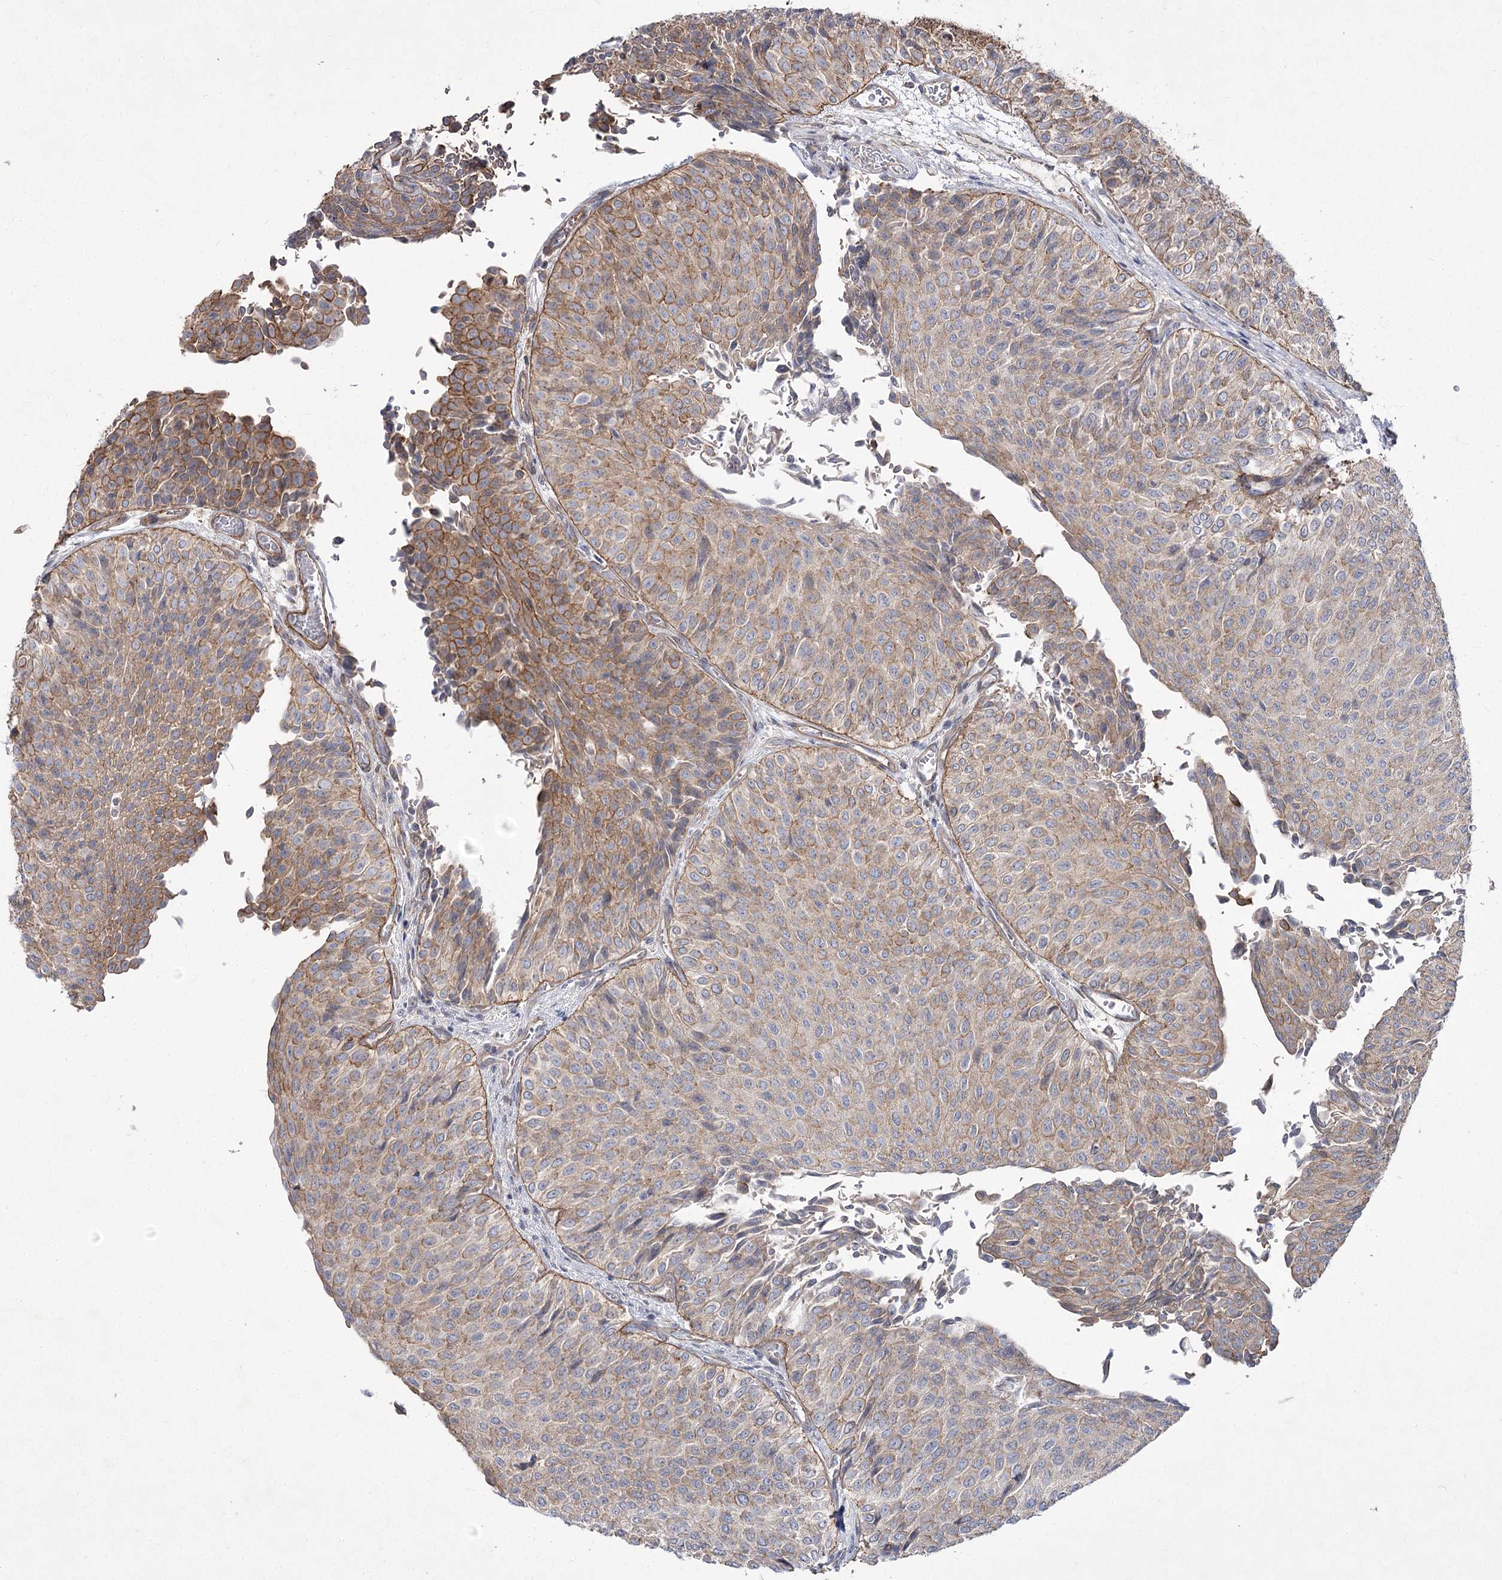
{"staining": {"intensity": "moderate", "quantity": "<25%", "location": "cytoplasmic/membranous"}, "tissue": "urothelial cancer", "cell_type": "Tumor cells", "image_type": "cancer", "snomed": [{"axis": "morphology", "description": "Urothelial carcinoma, Low grade"}, {"axis": "topography", "description": "Urinary bladder"}], "caption": "Protein analysis of urothelial cancer tissue shows moderate cytoplasmic/membranous staining in approximately <25% of tumor cells. The protein is shown in brown color, while the nuclei are stained blue.", "gene": "SH3BP5L", "patient": {"sex": "male", "age": 78}}